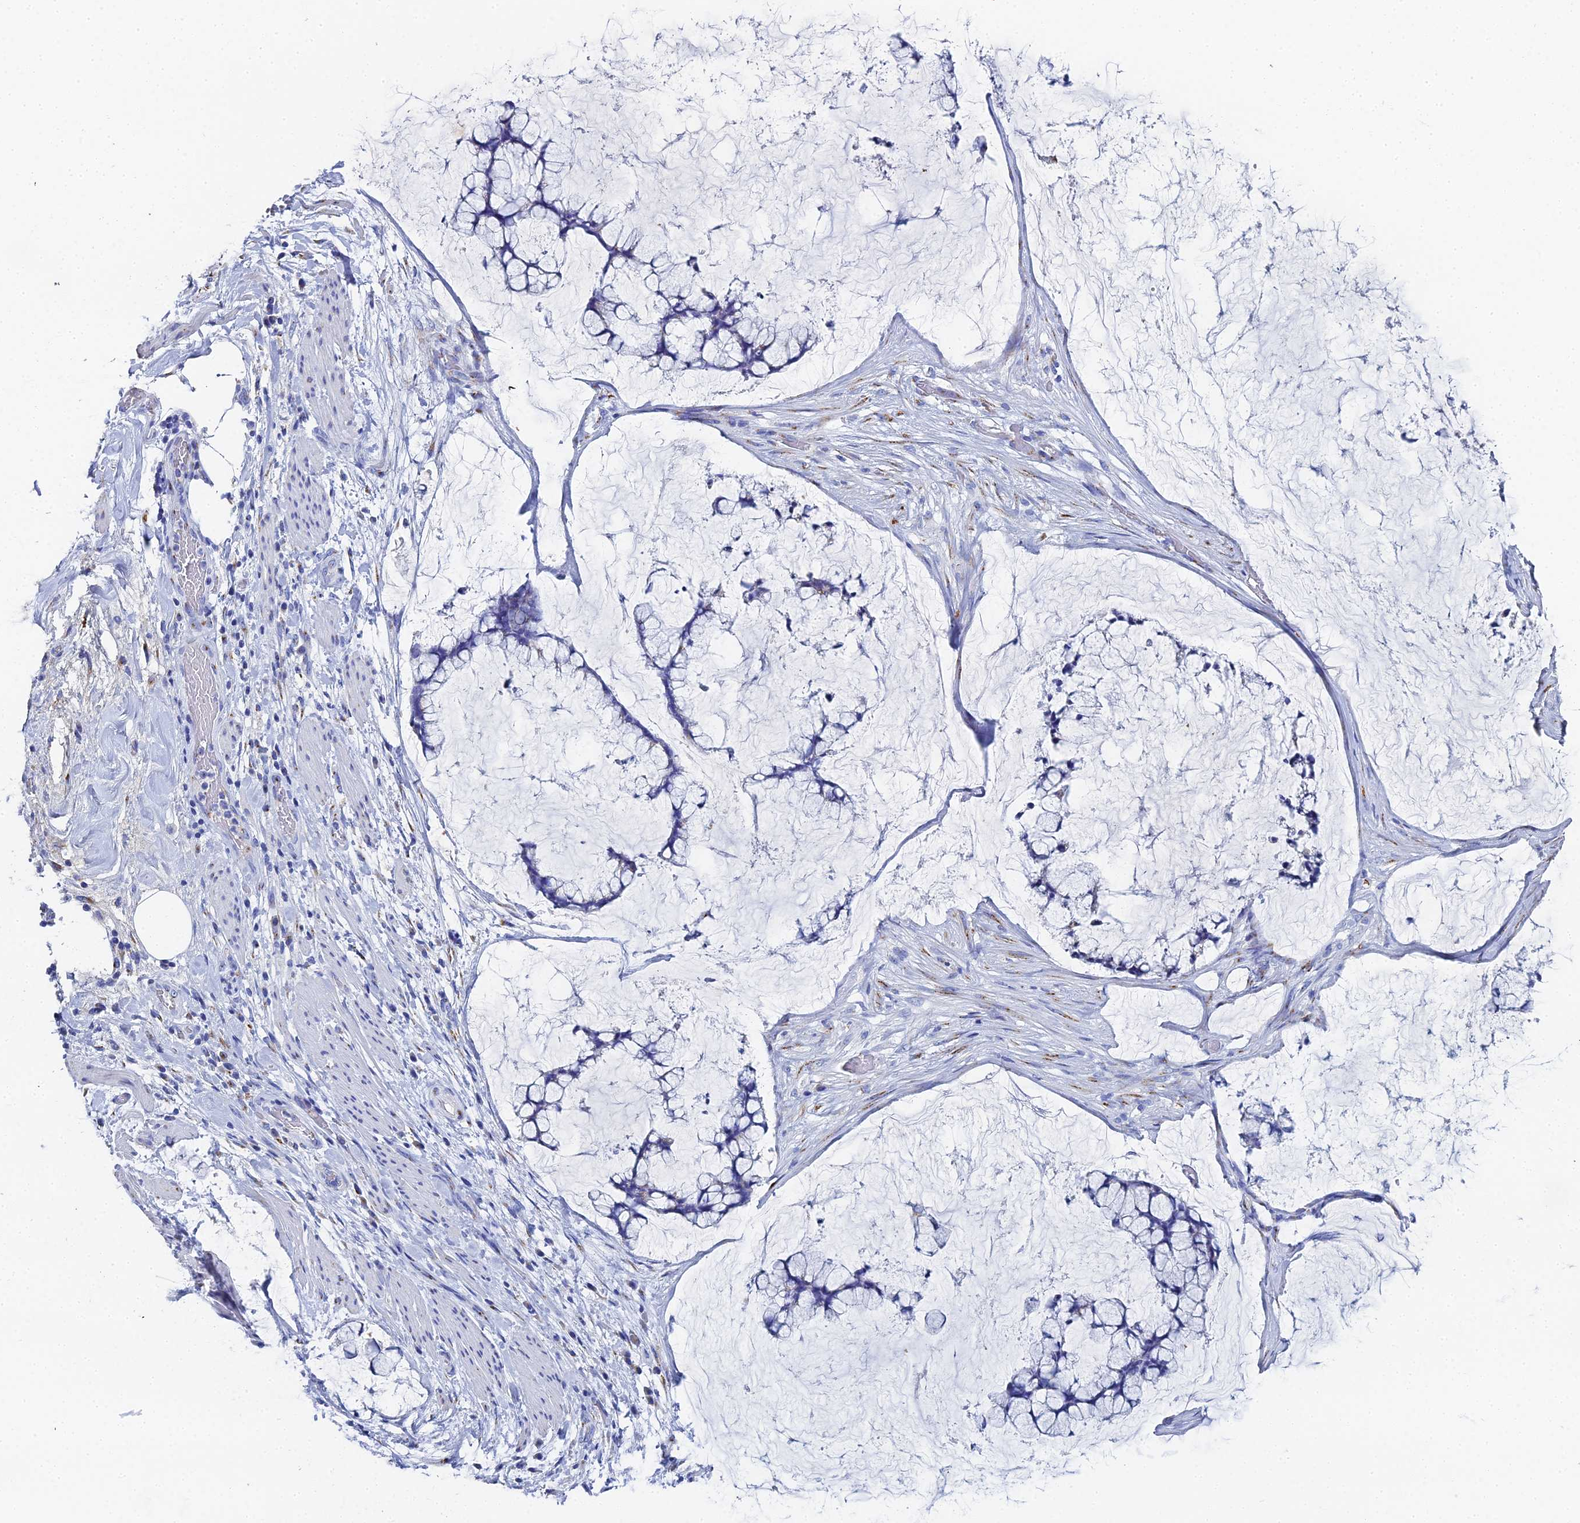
{"staining": {"intensity": "negative", "quantity": "none", "location": "none"}, "tissue": "ovarian cancer", "cell_type": "Tumor cells", "image_type": "cancer", "snomed": [{"axis": "morphology", "description": "Cystadenocarcinoma, mucinous, NOS"}, {"axis": "topography", "description": "Ovary"}], "caption": "An image of human mucinous cystadenocarcinoma (ovarian) is negative for staining in tumor cells.", "gene": "ENSG00000268674", "patient": {"sex": "female", "age": 42}}